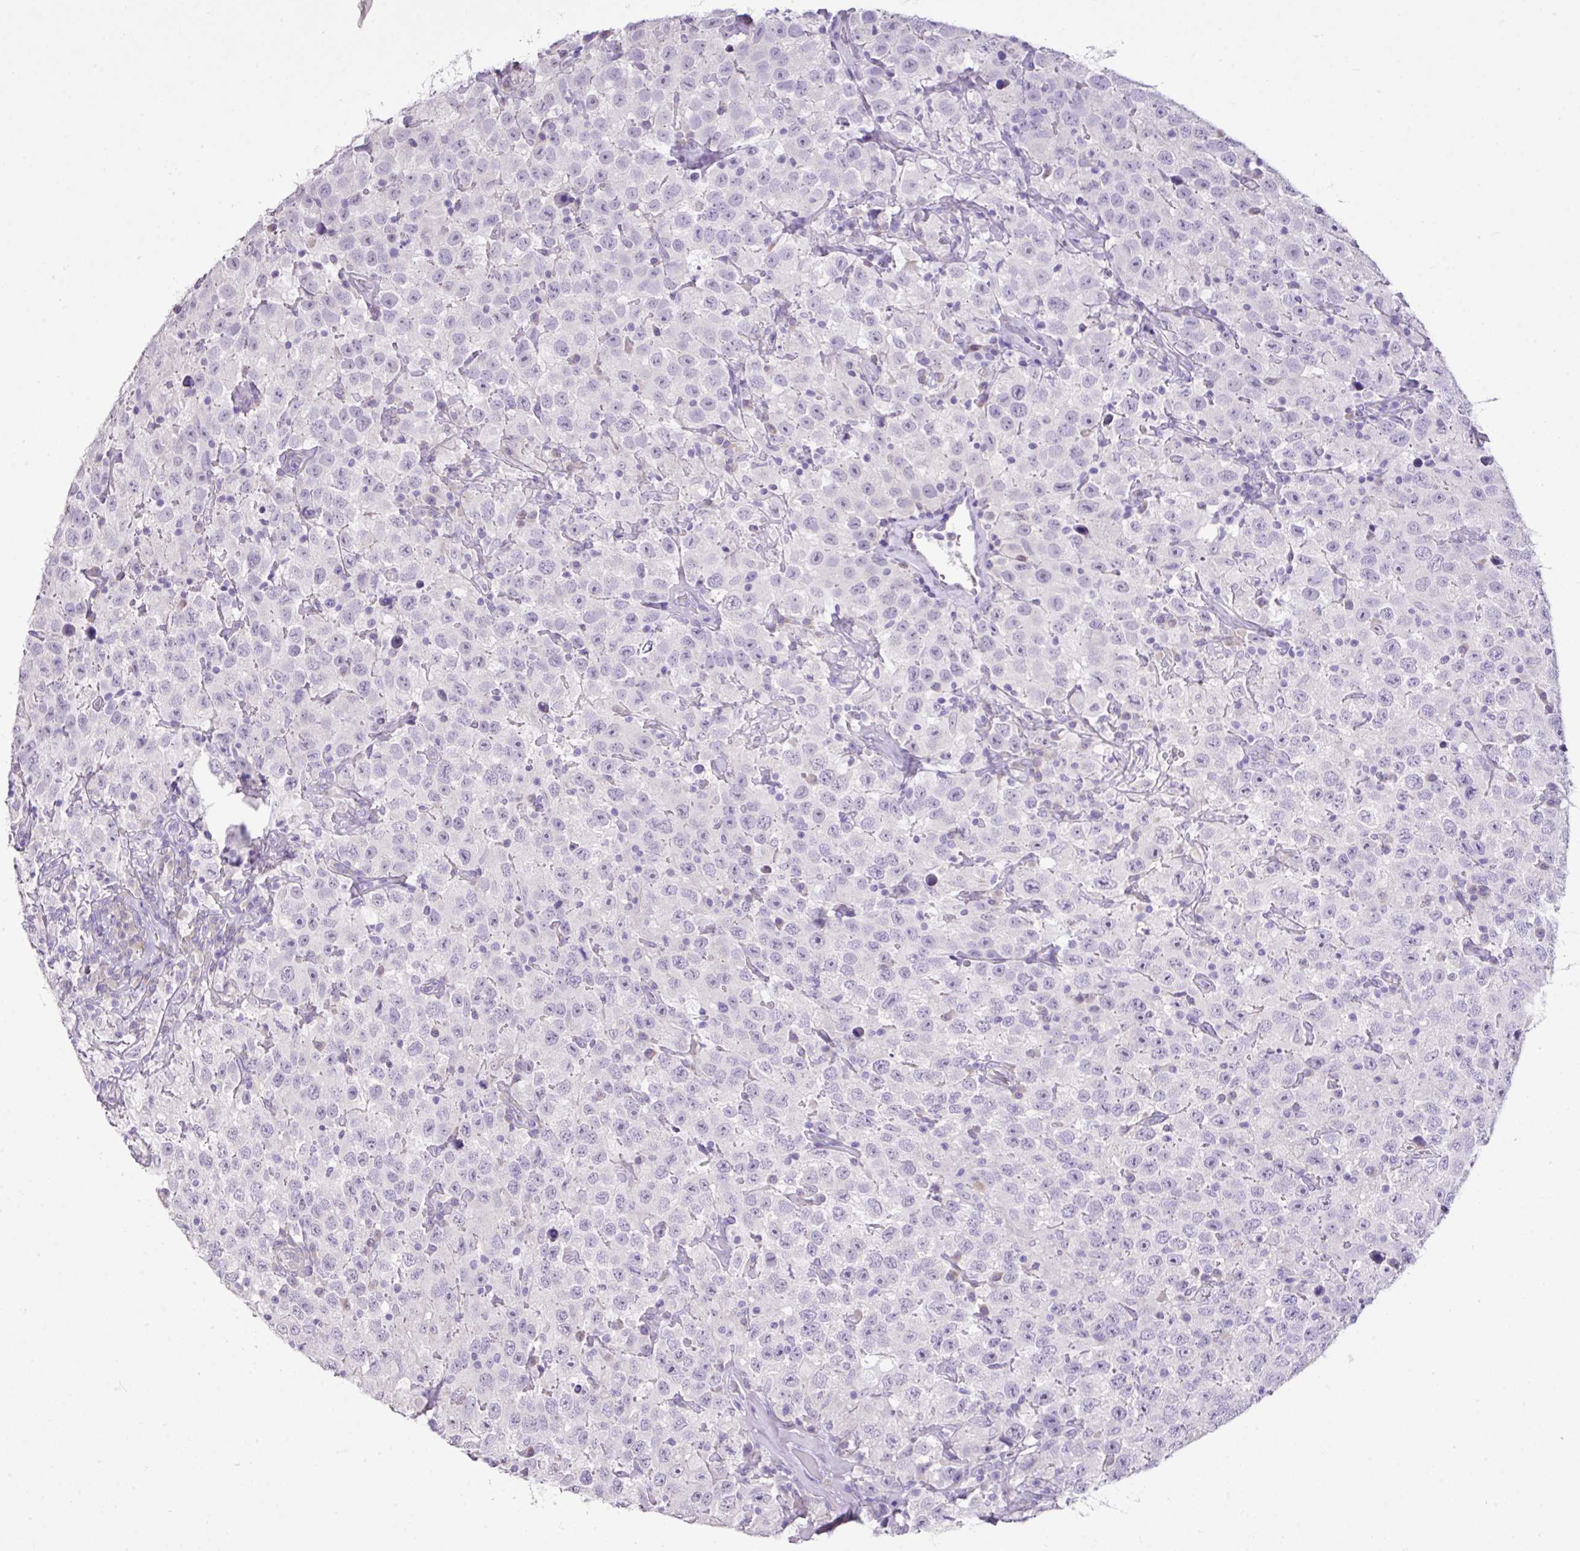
{"staining": {"intensity": "negative", "quantity": "none", "location": "none"}, "tissue": "testis cancer", "cell_type": "Tumor cells", "image_type": "cancer", "snomed": [{"axis": "morphology", "description": "Seminoma, NOS"}, {"axis": "topography", "description": "Testis"}], "caption": "High magnification brightfield microscopy of seminoma (testis) stained with DAB (3,3'-diaminobenzidine) (brown) and counterstained with hematoxylin (blue): tumor cells show no significant staining.", "gene": "DIP2A", "patient": {"sex": "male", "age": 41}}